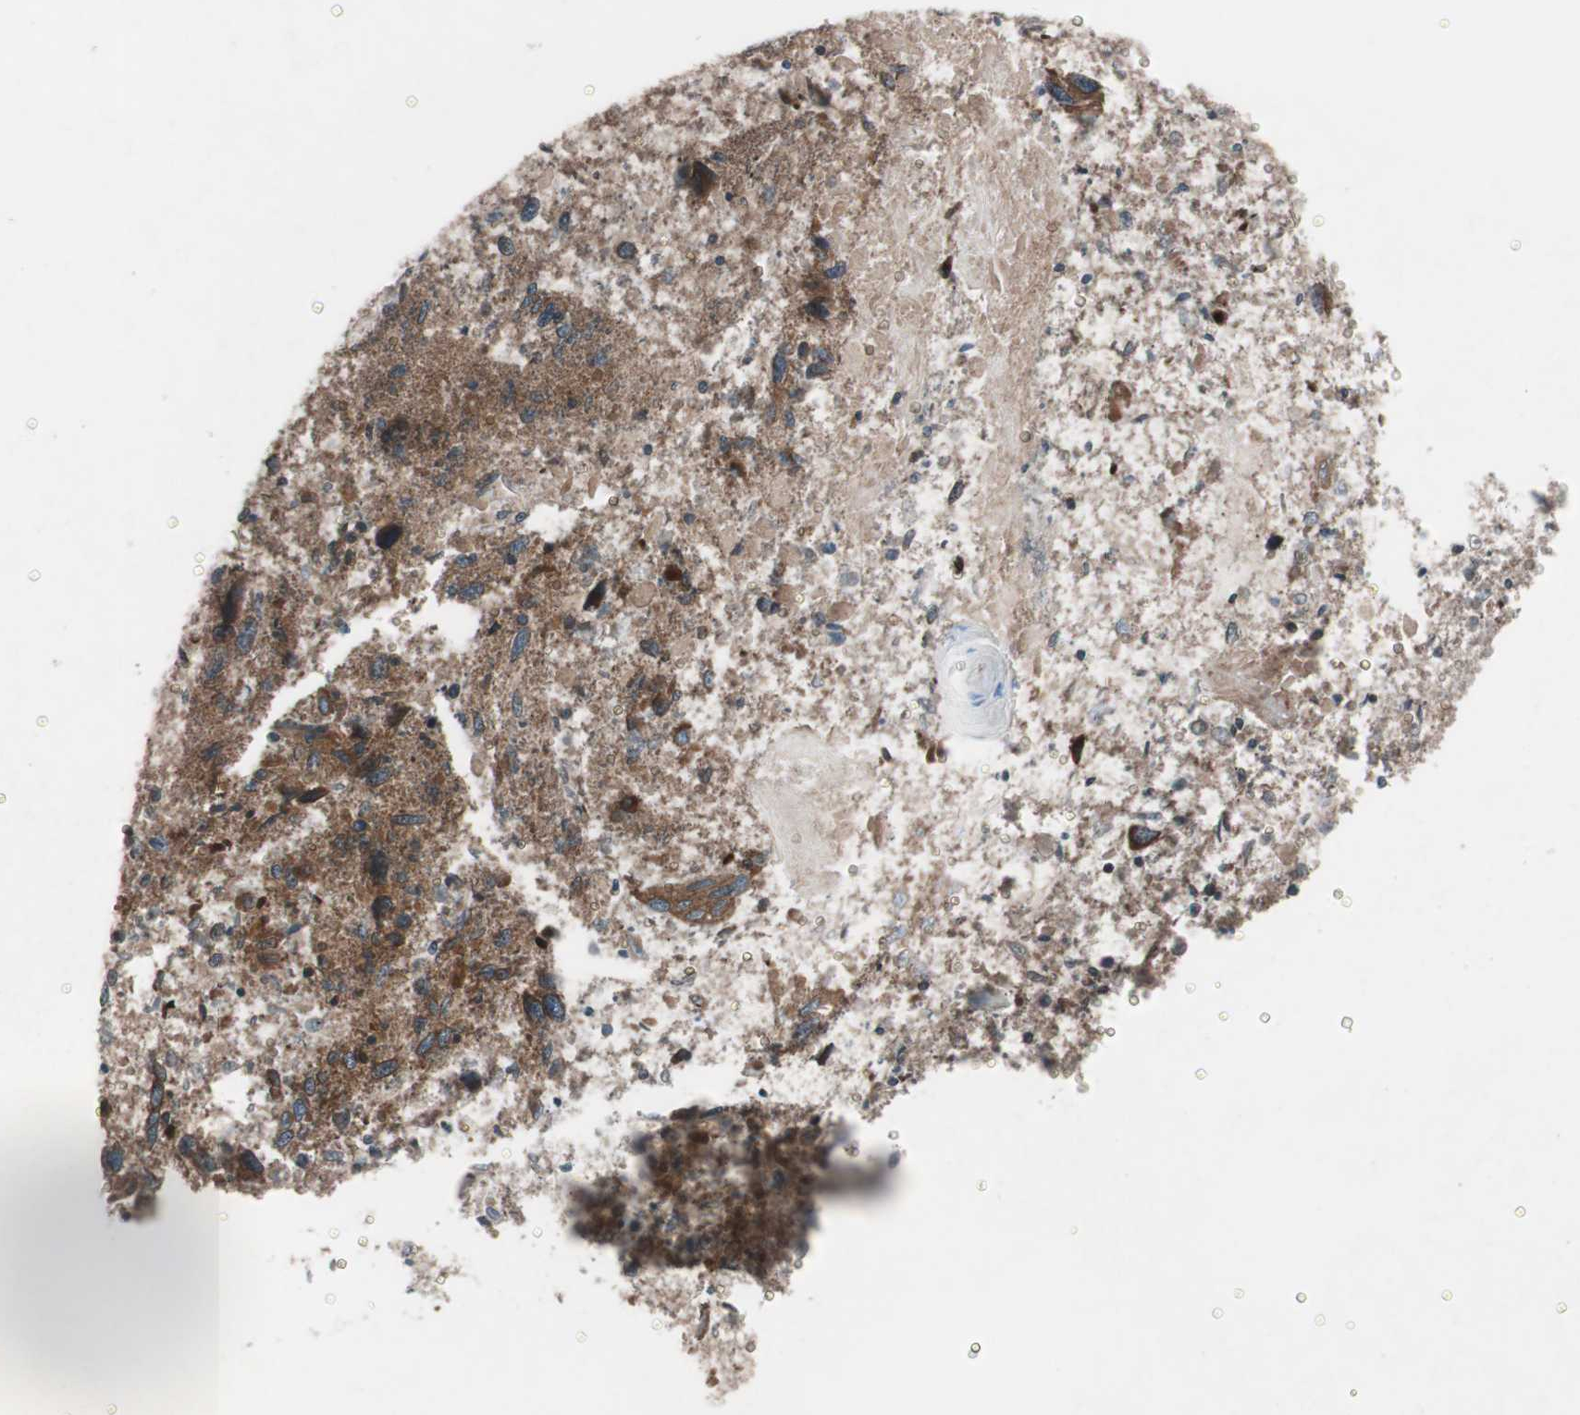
{"staining": {"intensity": "moderate", "quantity": ">75%", "location": "cytoplasmic/membranous"}, "tissue": "melanoma", "cell_type": "Tumor cells", "image_type": "cancer", "snomed": [{"axis": "morphology", "description": "Malignant melanoma, NOS"}, {"axis": "topography", "description": "Skin"}], "caption": "IHC of malignant melanoma exhibits medium levels of moderate cytoplasmic/membranous staining in about >75% of tumor cells. Using DAB (brown) and hematoxylin (blue) stains, captured at high magnification using brightfield microscopy.", "gene": "SEC31A", "patient": {"sex": "female", "age": 64}}